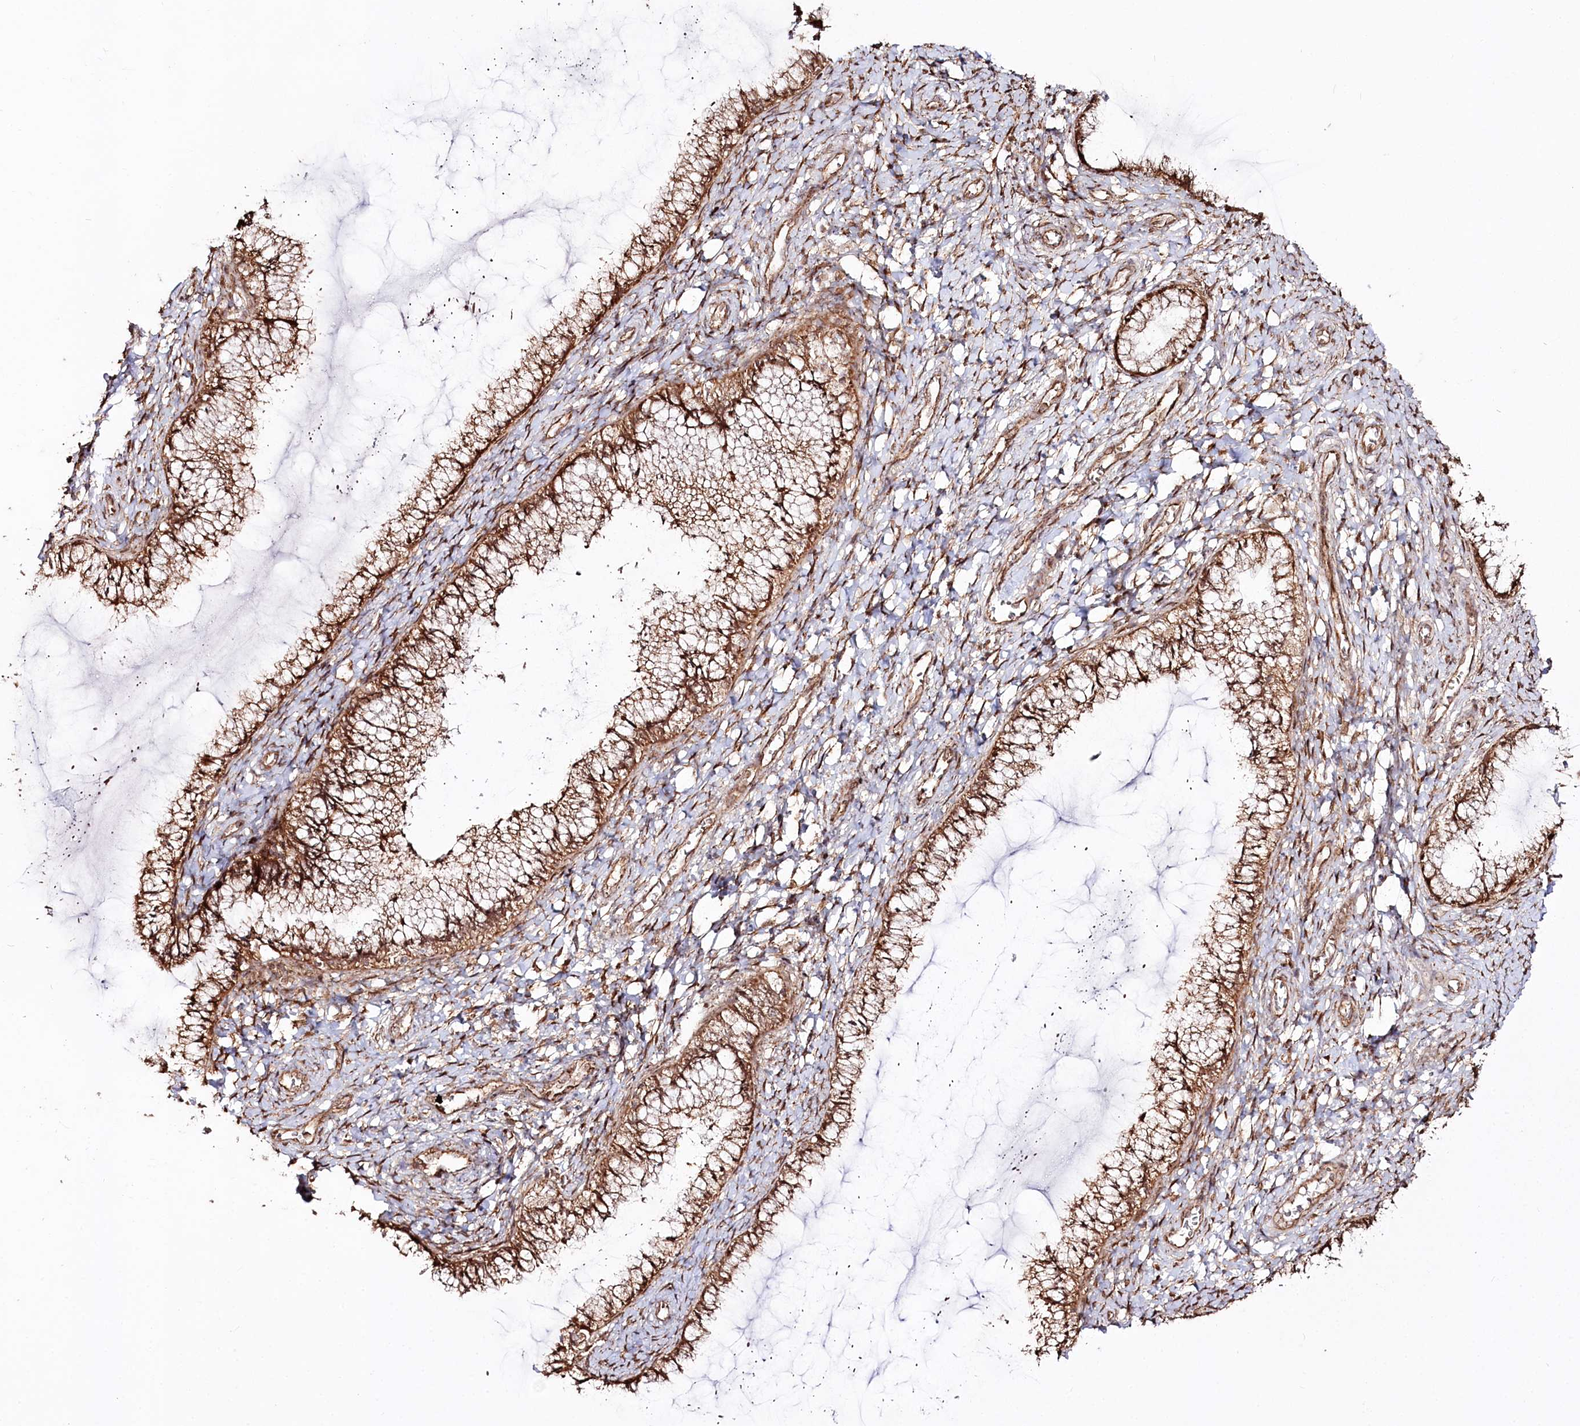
{"staining": {"intensity": "moderate", "quantity": ">75%", "location": "cytoplasmic/membranous"}, "tissue": "cervix", "cell_type": "Glandular cells", "image_type": "normal", "snomed": [{"axis": "morphology", "description": "Normal tissue, NOS"}, {"axis": "morphology", "description": "Adenocarcinoma, NOS"}, {"axis": "topography", "description": "Cervix"}], "caption": "Immunohistochemistry of unremarkable cervix exhibits medium levels of moderate cytoplasmic/membranous staining in approximately >75% of glandular cells.", "gene": "REXO2", "patient": {"sex": "female", "age": 29}}